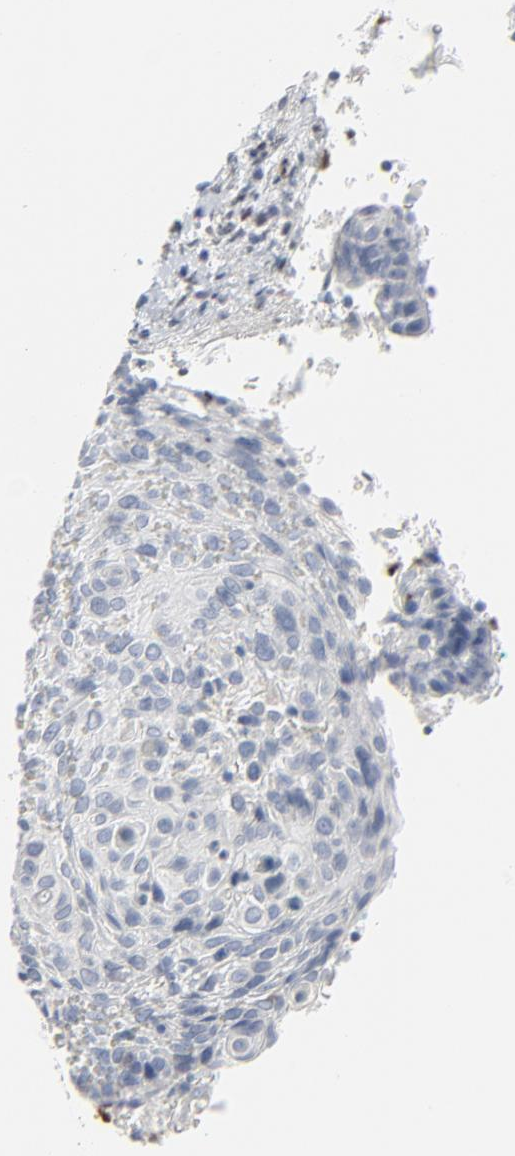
{"staining": {"intensity": "negative", "quantity": "none", "location": "none"}, "tissue": "cervical cancer", "cell_type": "Tumor cells", "image_type": "cancer", "snomed": [{"axis": "morphology", "description": "Squamous cell carcinoma, NOS"}, {"axis": "topography", "description": "Cervix"}], "caption": "This histopathology image is of squamous cell carcinoma (cervical) stained with immunohistochemistry (IHC) to label a protein in brown with the nuclei are counter-stained blue. There is no staining in tumor cells.", "gene": "MITF", "patient": {"sex": "female", "age": 38}}